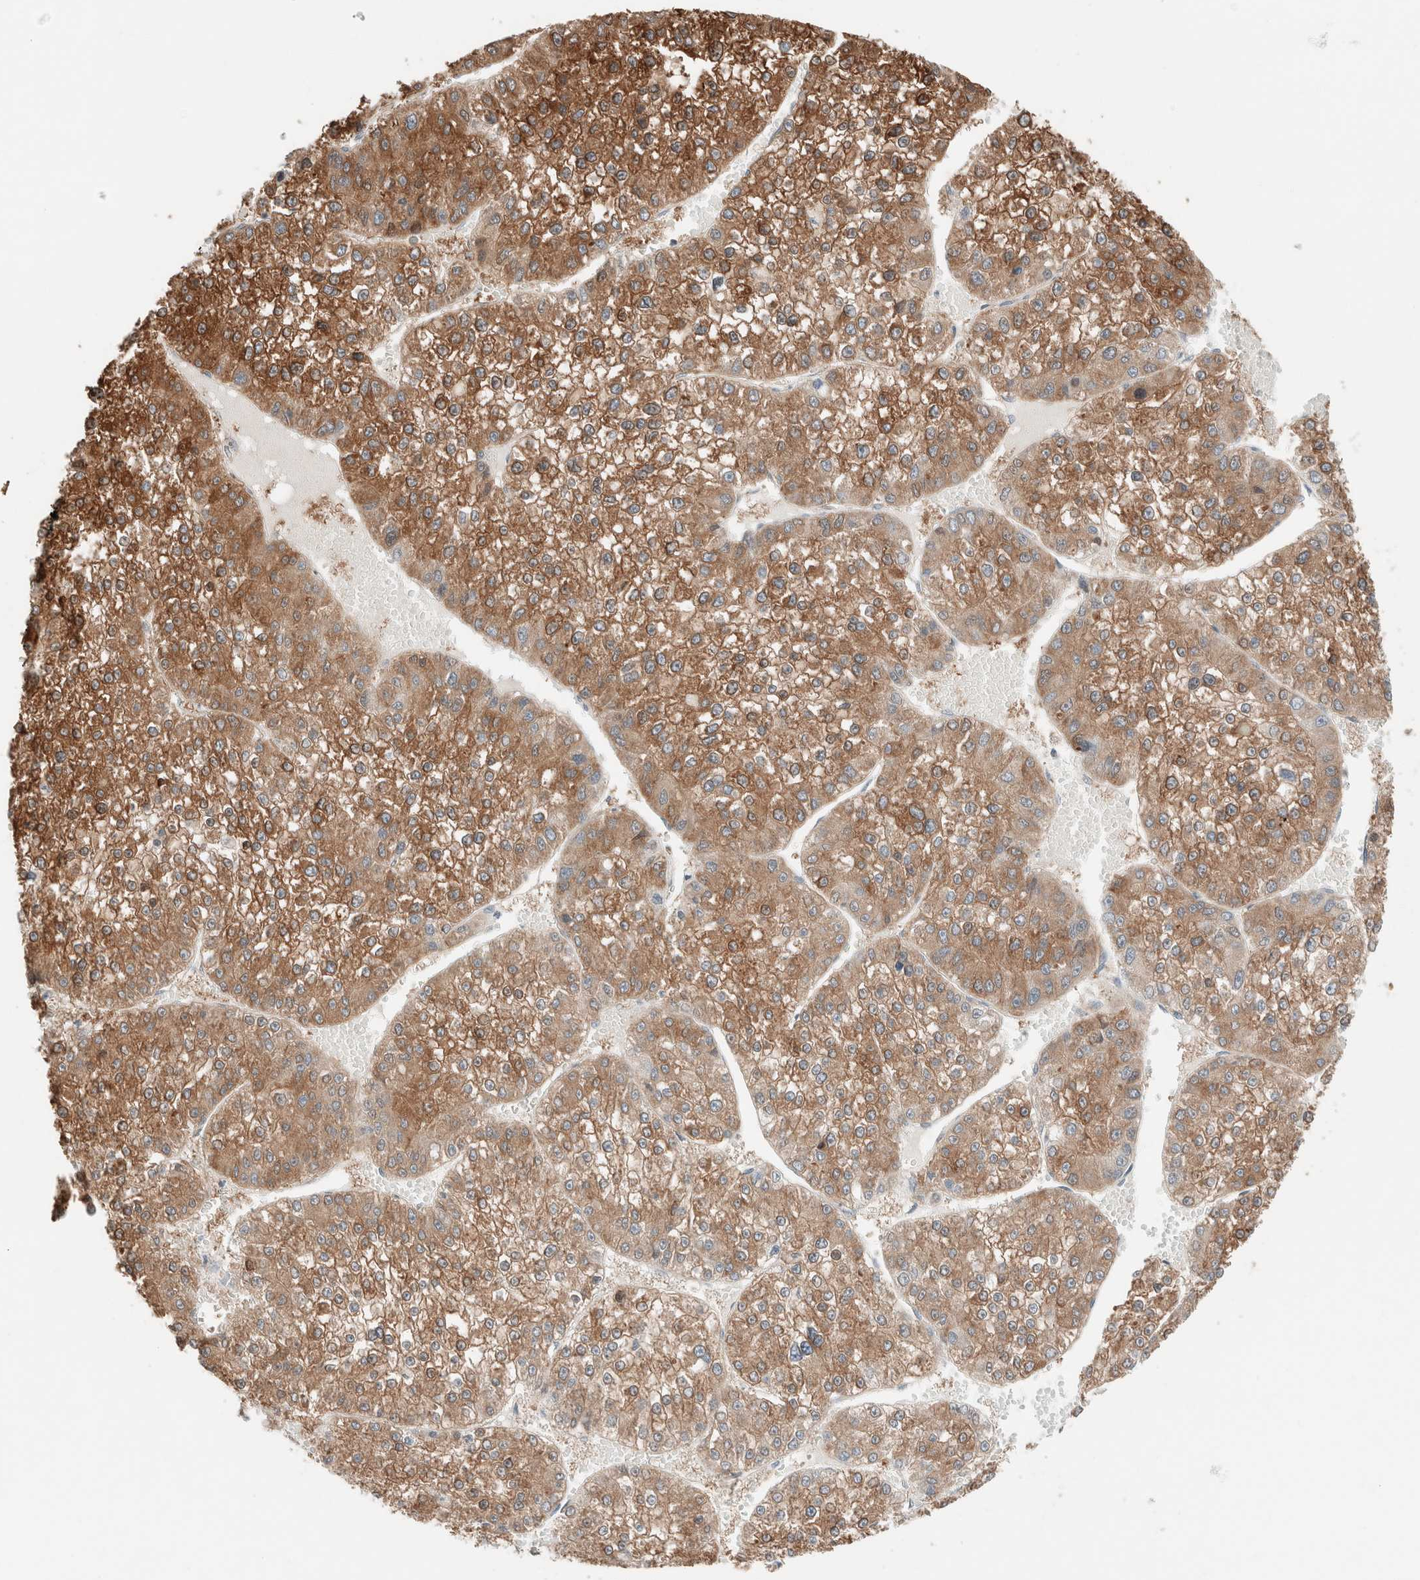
{"staining": {"intensity": "moderate", "quantity": ">75%", "location": "cytoplasmic/membranous"}, "tissue": "liver cancer", "cell_type": "Tumor cells", "image_type": "cancer", "snomed": [{"axis": "morphology", "description": "Carcinoma, Hepatocellular, NOS"}, {"axis": "topography", "description": "Liver"}], "caption": "DAB (3,3'-diaminobenzidine) immunohistochemical staining of liver cancer (hepatocellular carcinoma) displays moderate cytoplasmic/membranous protein expression in about >75% of tumor cells. The protein is shown in brown color, while the nuclei are stained blue.", "gene": "PCM1", "patient": {"sex": "female", "age": 73}}